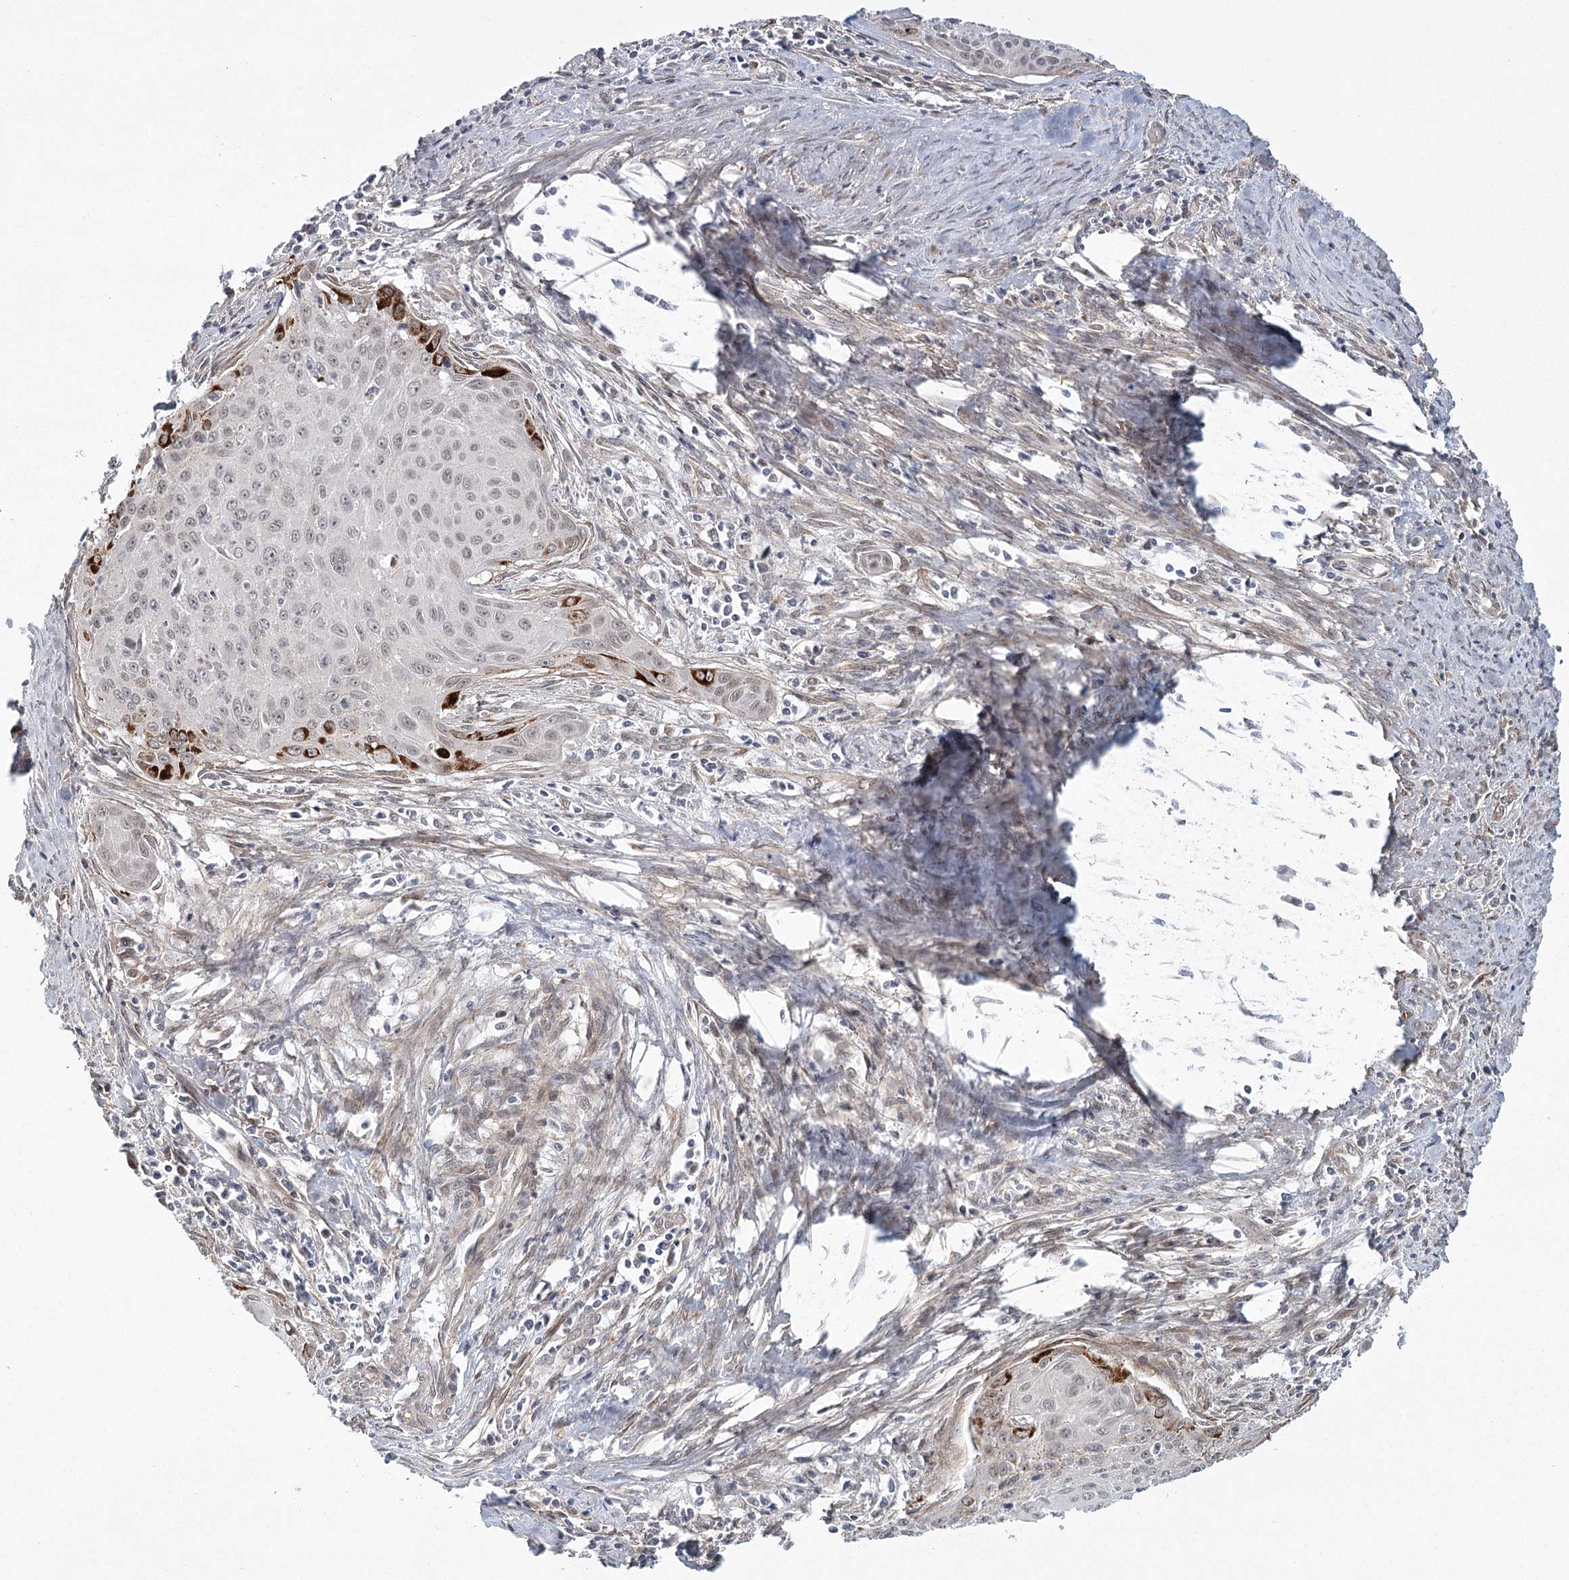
{"staining": {"intensity": "strong", "quantity": "<25%", "location": "cytoplasmic/membranous"}, "tissue": "cervical cancer", "cell_type": "Tumor cells", "image_type": "cancer", "snomed": [{"axis": "morphology", "description": "Squamous cell carcinoma, NOS"}, {"axis": "topography", "description": "Cervix"}], "caption": "The micrograph demonstrates staining of cervical cancer, revealing strong cytoplasmic/membranous protein staining (brown color) within tumor cells.", "gene": "MED28", "patient": {"sex": "female", "age": 55}}